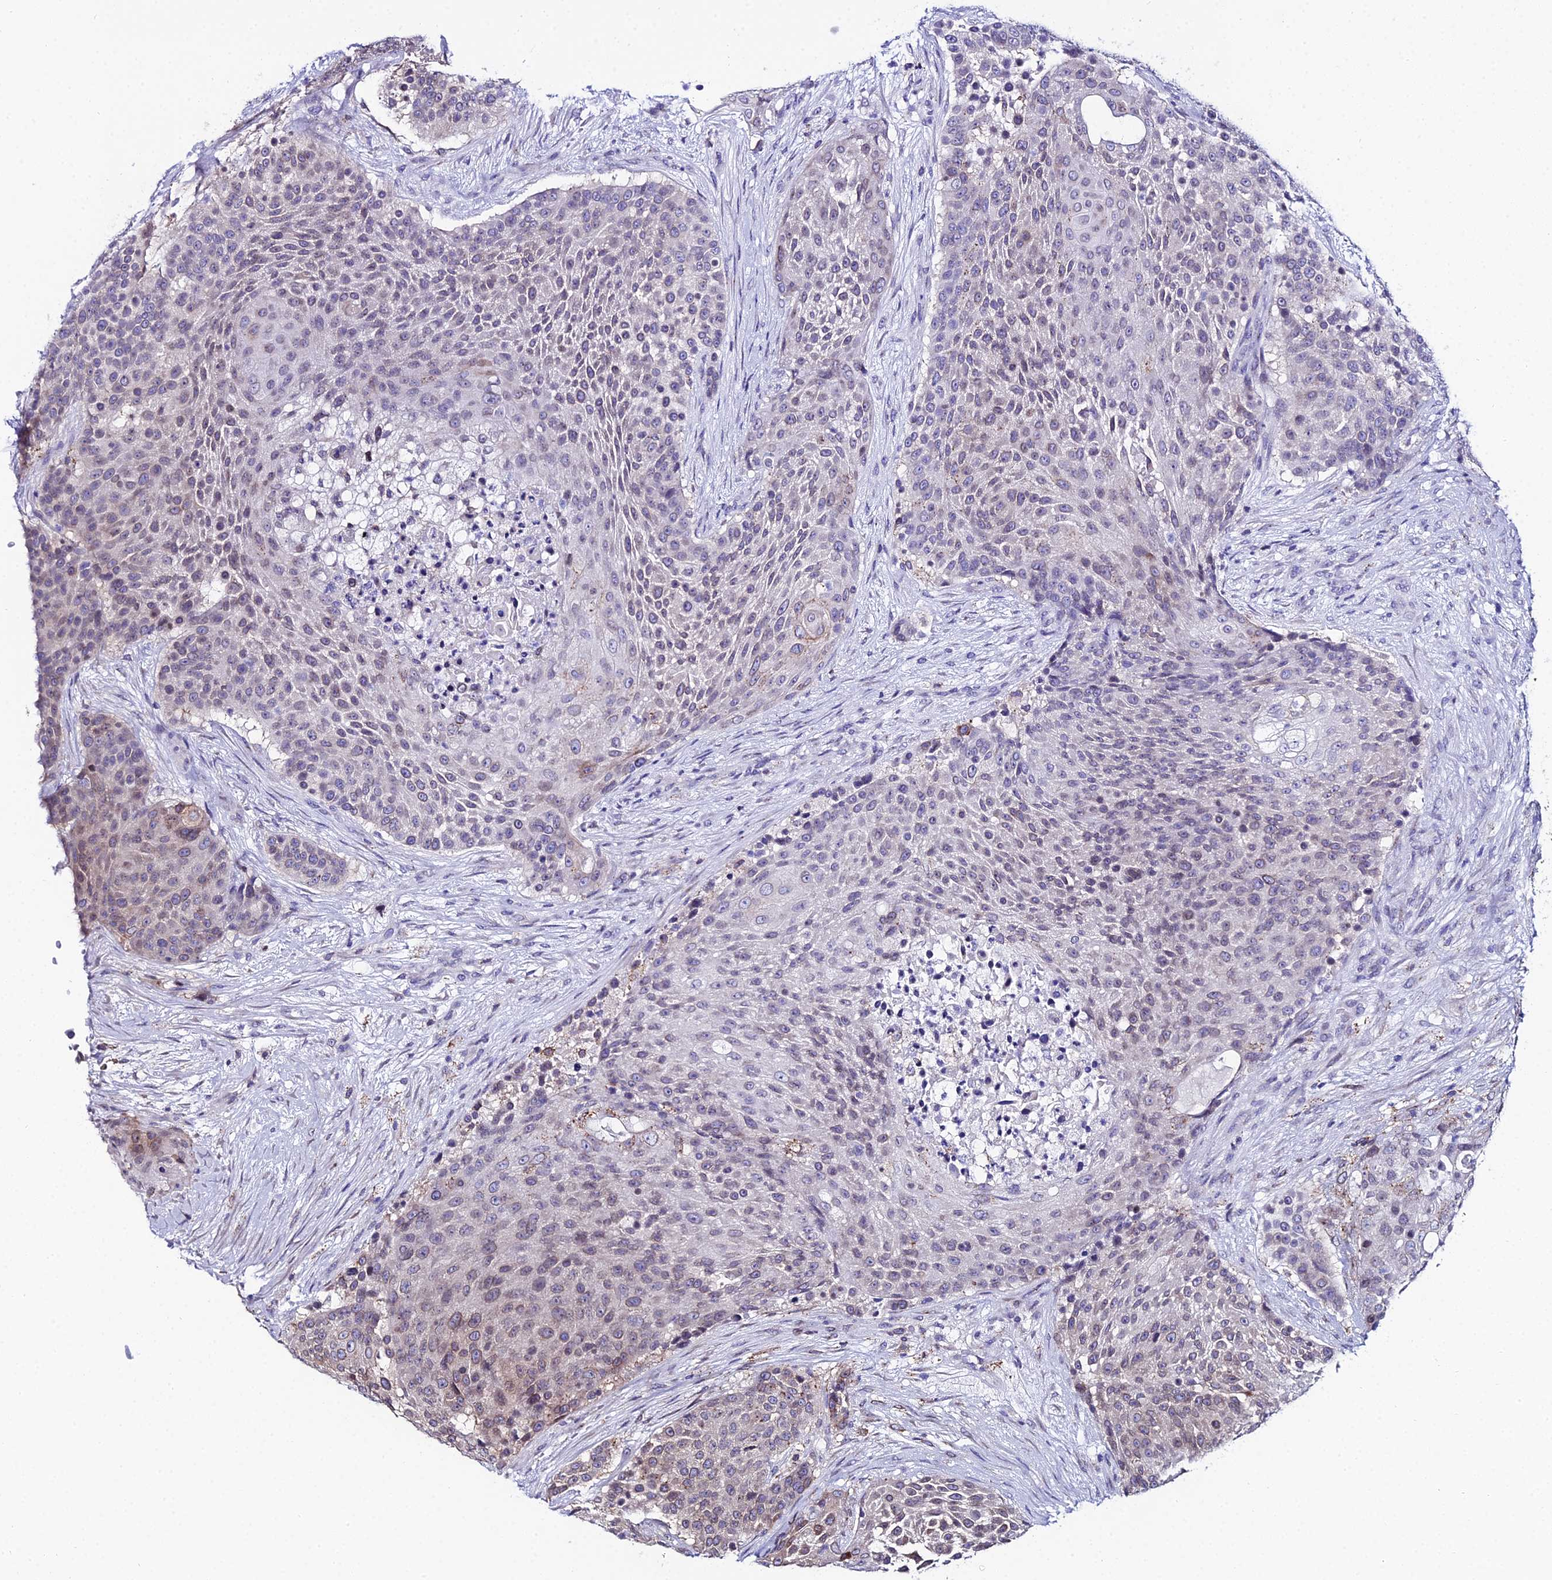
{"staining": {"intensity": "weak", "quantity": "<25%", "location": "cytoplasmic/membranous,nuclear"}, "tissue": "urothelial cancer", "cell_type": "Tumor cells", "image_type": "cancer", "snomed": [{"axis": "morphology", "description": "Urothelial carcinoma, High grade"}, {"axis": "topography", "description": "Urinary bladder"}], "caption": "Tumor cells show no significant protein positivity in urothelial cancer. The staining is performed using DAB brown chromogen with nuclei counter-stained in using hematoxylin.", "gene": "DDX19A", "patient": {"sex": "female", "age": 63}}